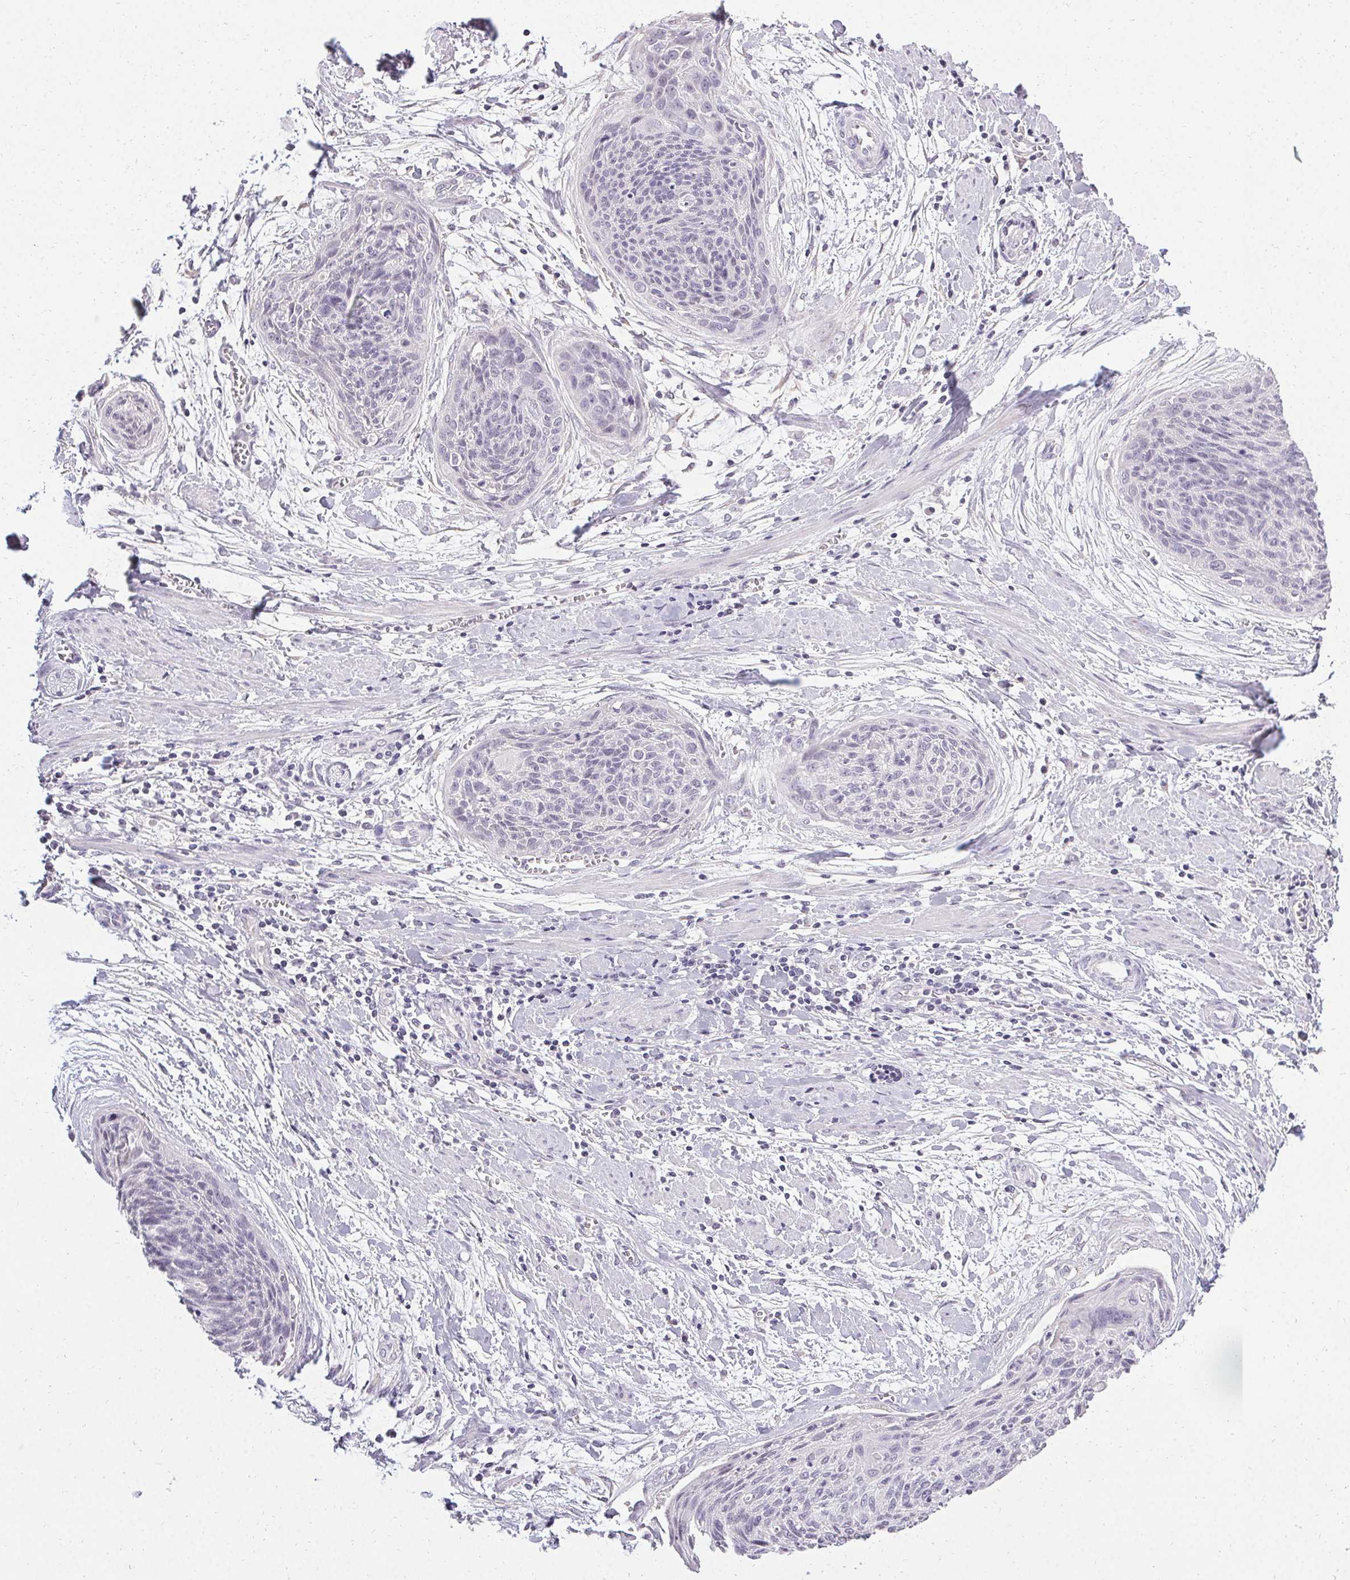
{"staining": {"intensity": "negative", "quantity": "none", "location": "none"}, "tissue": "cervical cancer", "cell_type": "Tumor cells", "image_type": "cancer", "snomed": [{"axis": "morphology", "description": "Squamous cell carcinoma, NOS"}, {"axis": "topography", "description": "Cervix"}], "caption": "High power microscopy micrograph of an immunohistochemistry image of cervical cancer, revealing no significant expression in tumor cells. Brightfield microscopy of immunohistochemistry (IHC) stained with DAB (3,3'-diaminobenzidine) (brown) and hematoxylin (blue), captured at high magnification.", "gene": "PMEL", "patient": {"sex": "female", "age": 55}}